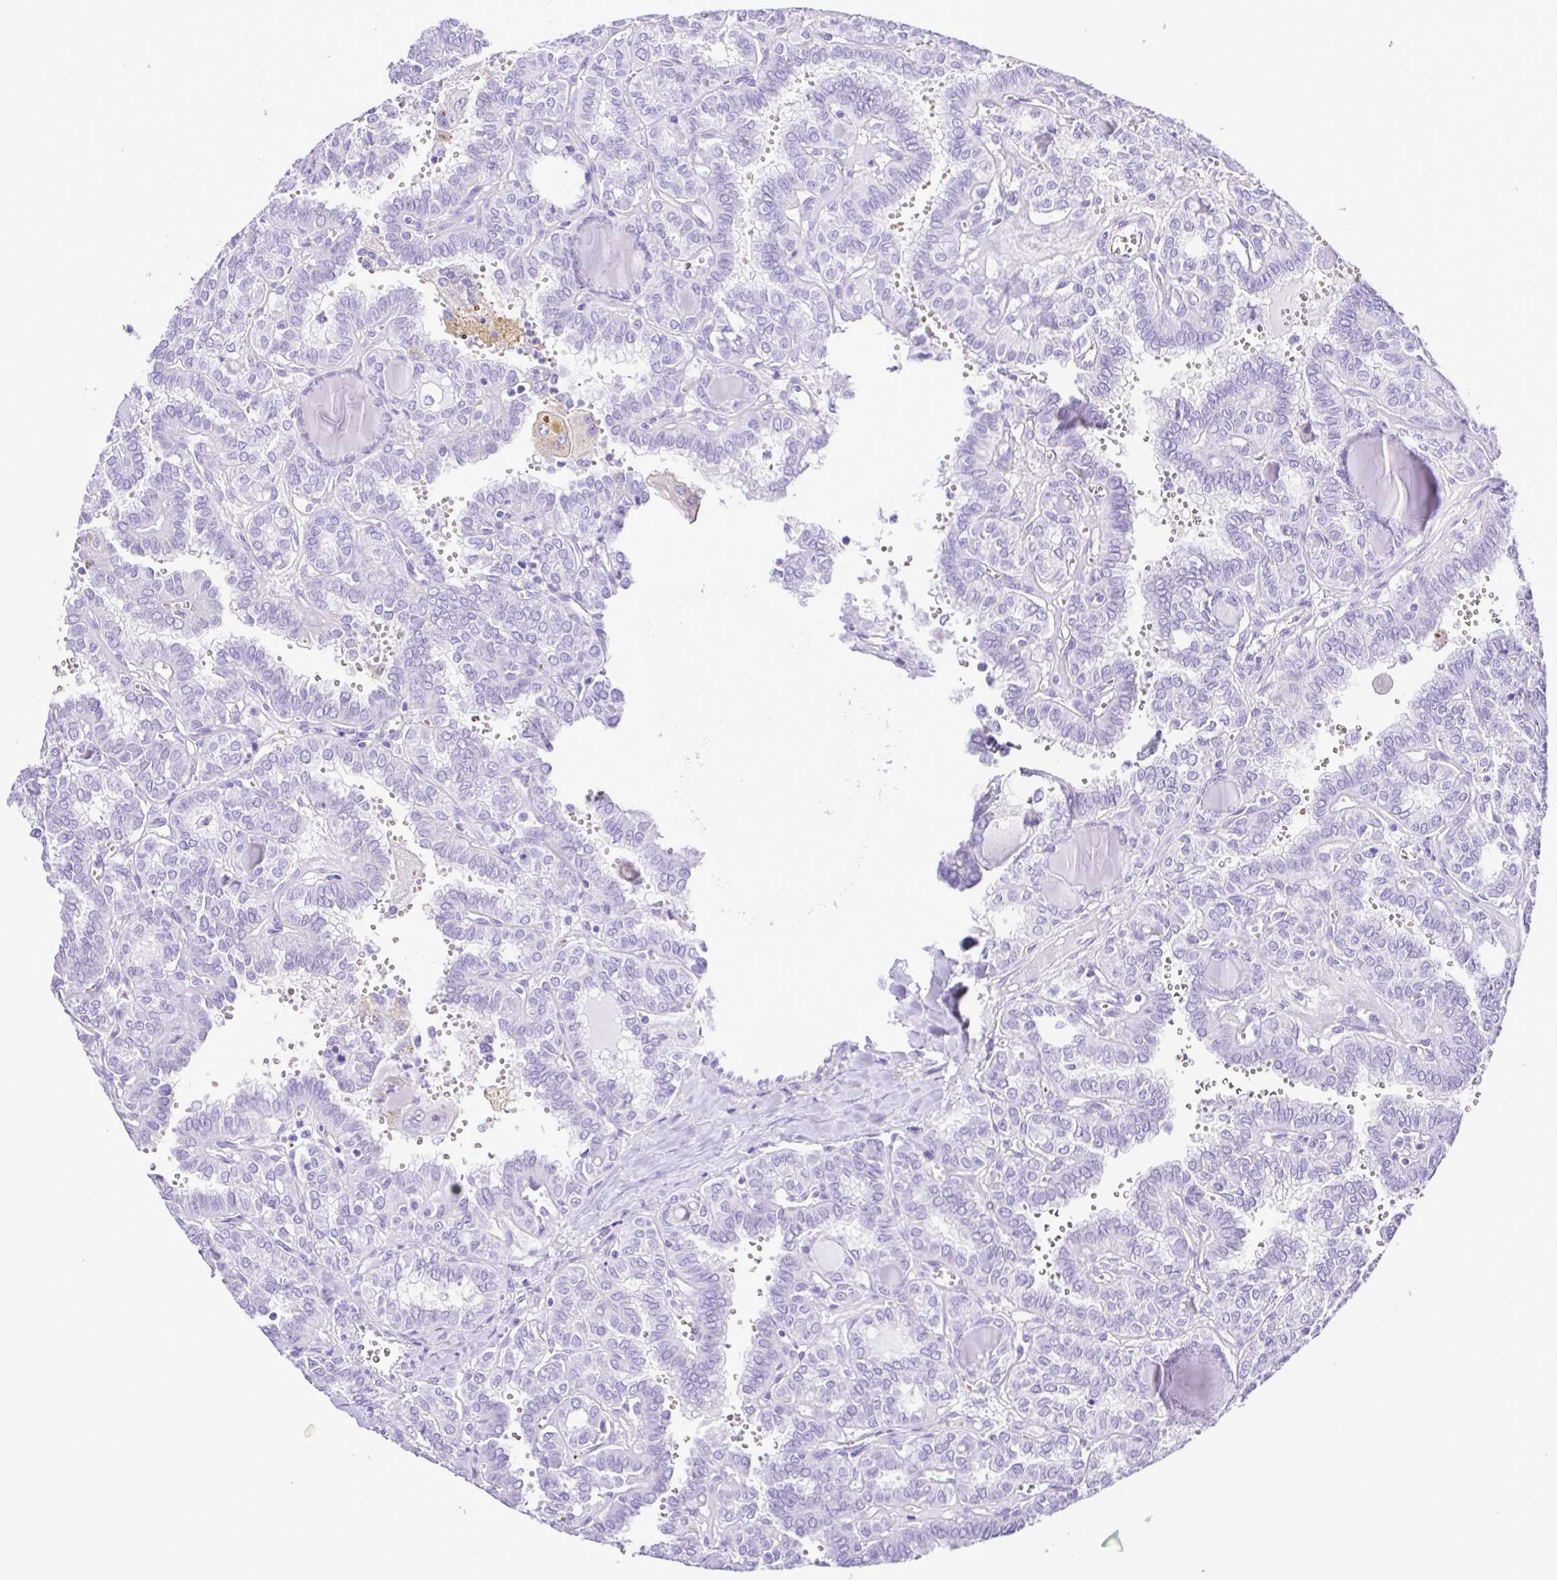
{"staining": {"intensity": "negative", "quantity": "none", "location": "none"}, "tissue": "thyroid cancer", "cell_type": "Tumor cells", "image_type": "cancer", "snomed": [{"axis": "morphology", "description": "Papillary adenocarcinoma, NOS"}, {"axis": "topography", "description": "Thyroid gland"}], "caption": "This is an immunohistochemistry (IHC) histopathology image of papillary adenocarcinoma (thyroid). There is no staining in tumor cells.", "gene": "SYT1", "patient": {"sex": "female", "age": 41}}